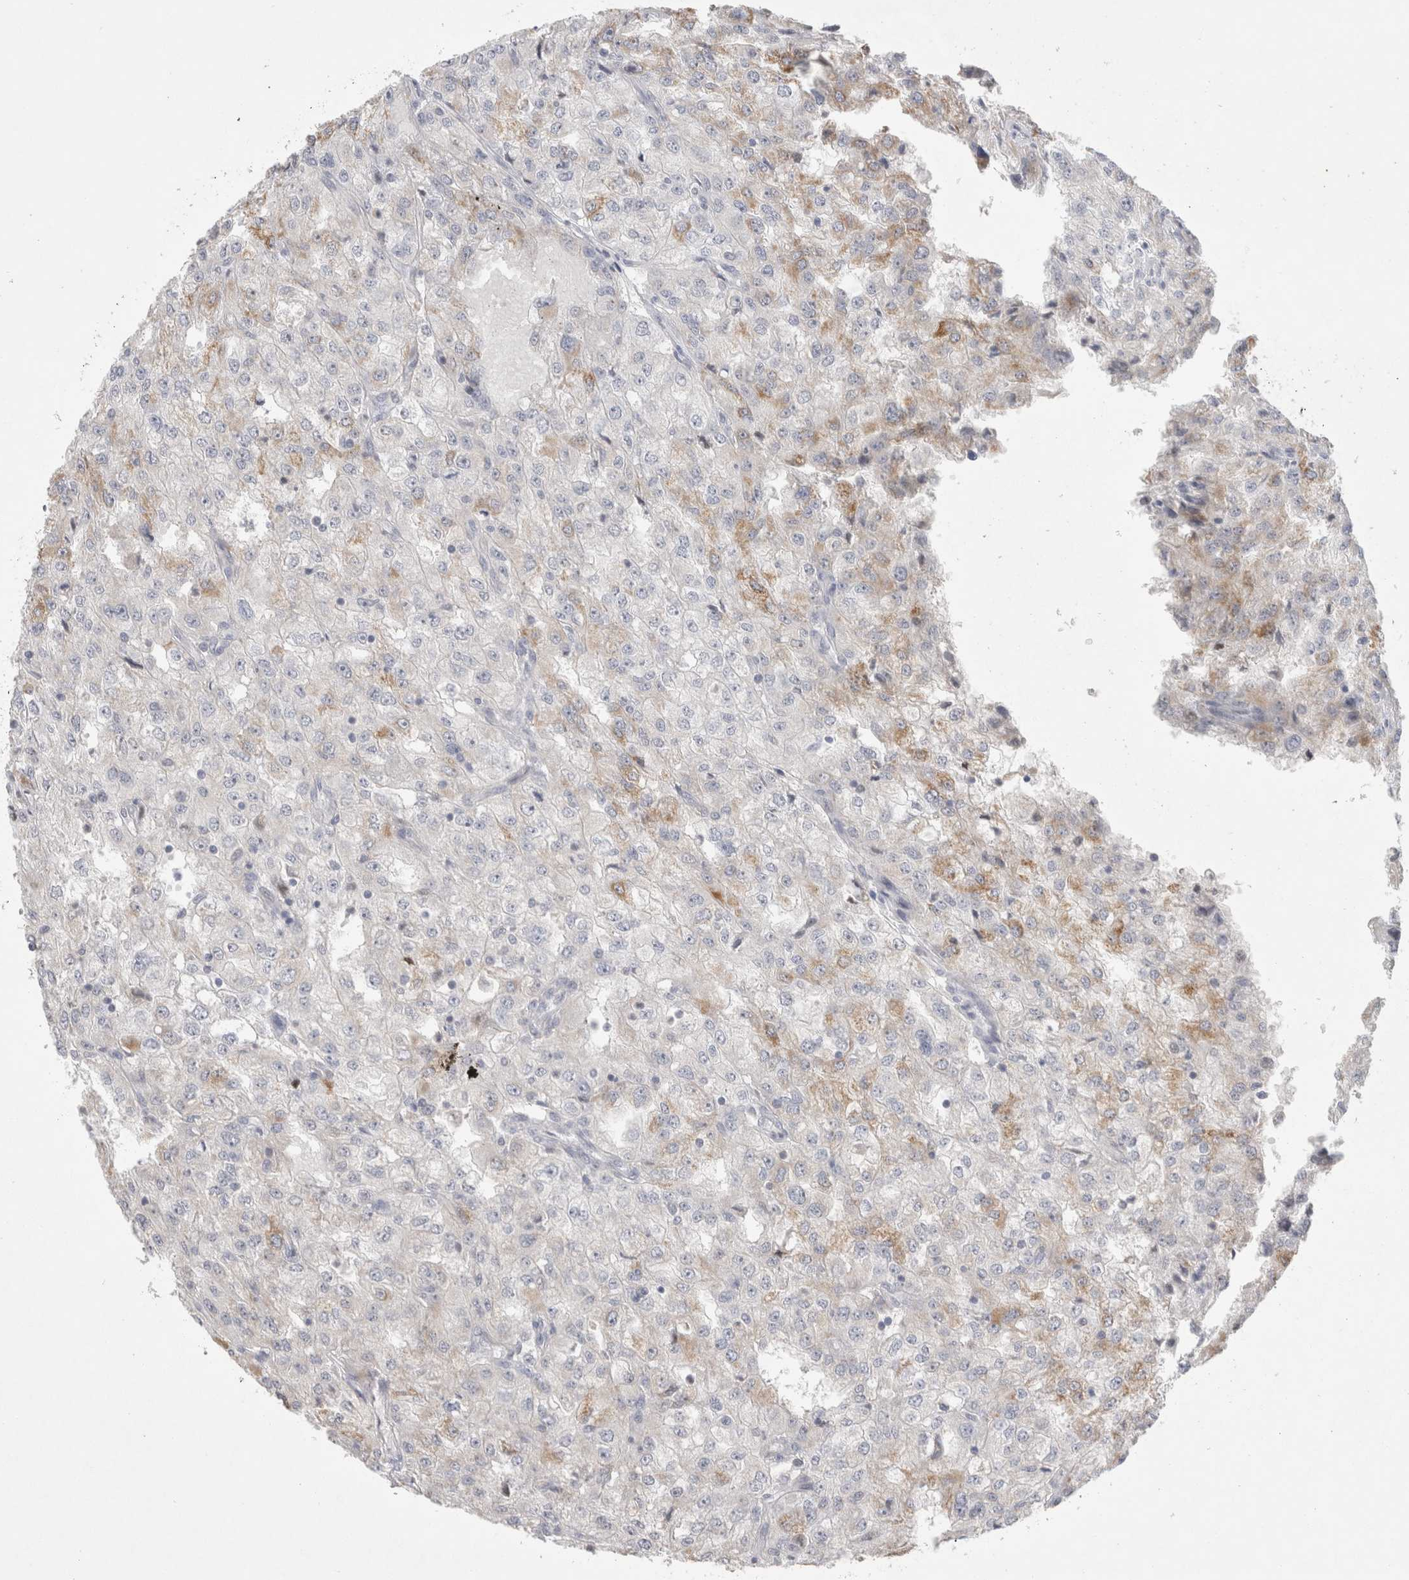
{"staining": {"intensity": "moderate", "quantity": "<25%", "location": "cytoplasmic/membranous"}, "tissue": "renal cancer", "cell_type": "Tumor cells", "image_type": "cancer", "snomed": [{"axis": "morphology", "description": "Adenocarcinoma, NOS"}, {"axis": "topography", "description": "Kidney"}], "caption": "Human renal cancer (adenocarcinoma) stained with a brown dye reveals moderate cytoplasmic/membranous positive positivity in approximately <25% of tumor cells.", "gene": "AGMAT", "patient": {"sex": "female", "age": 54}}